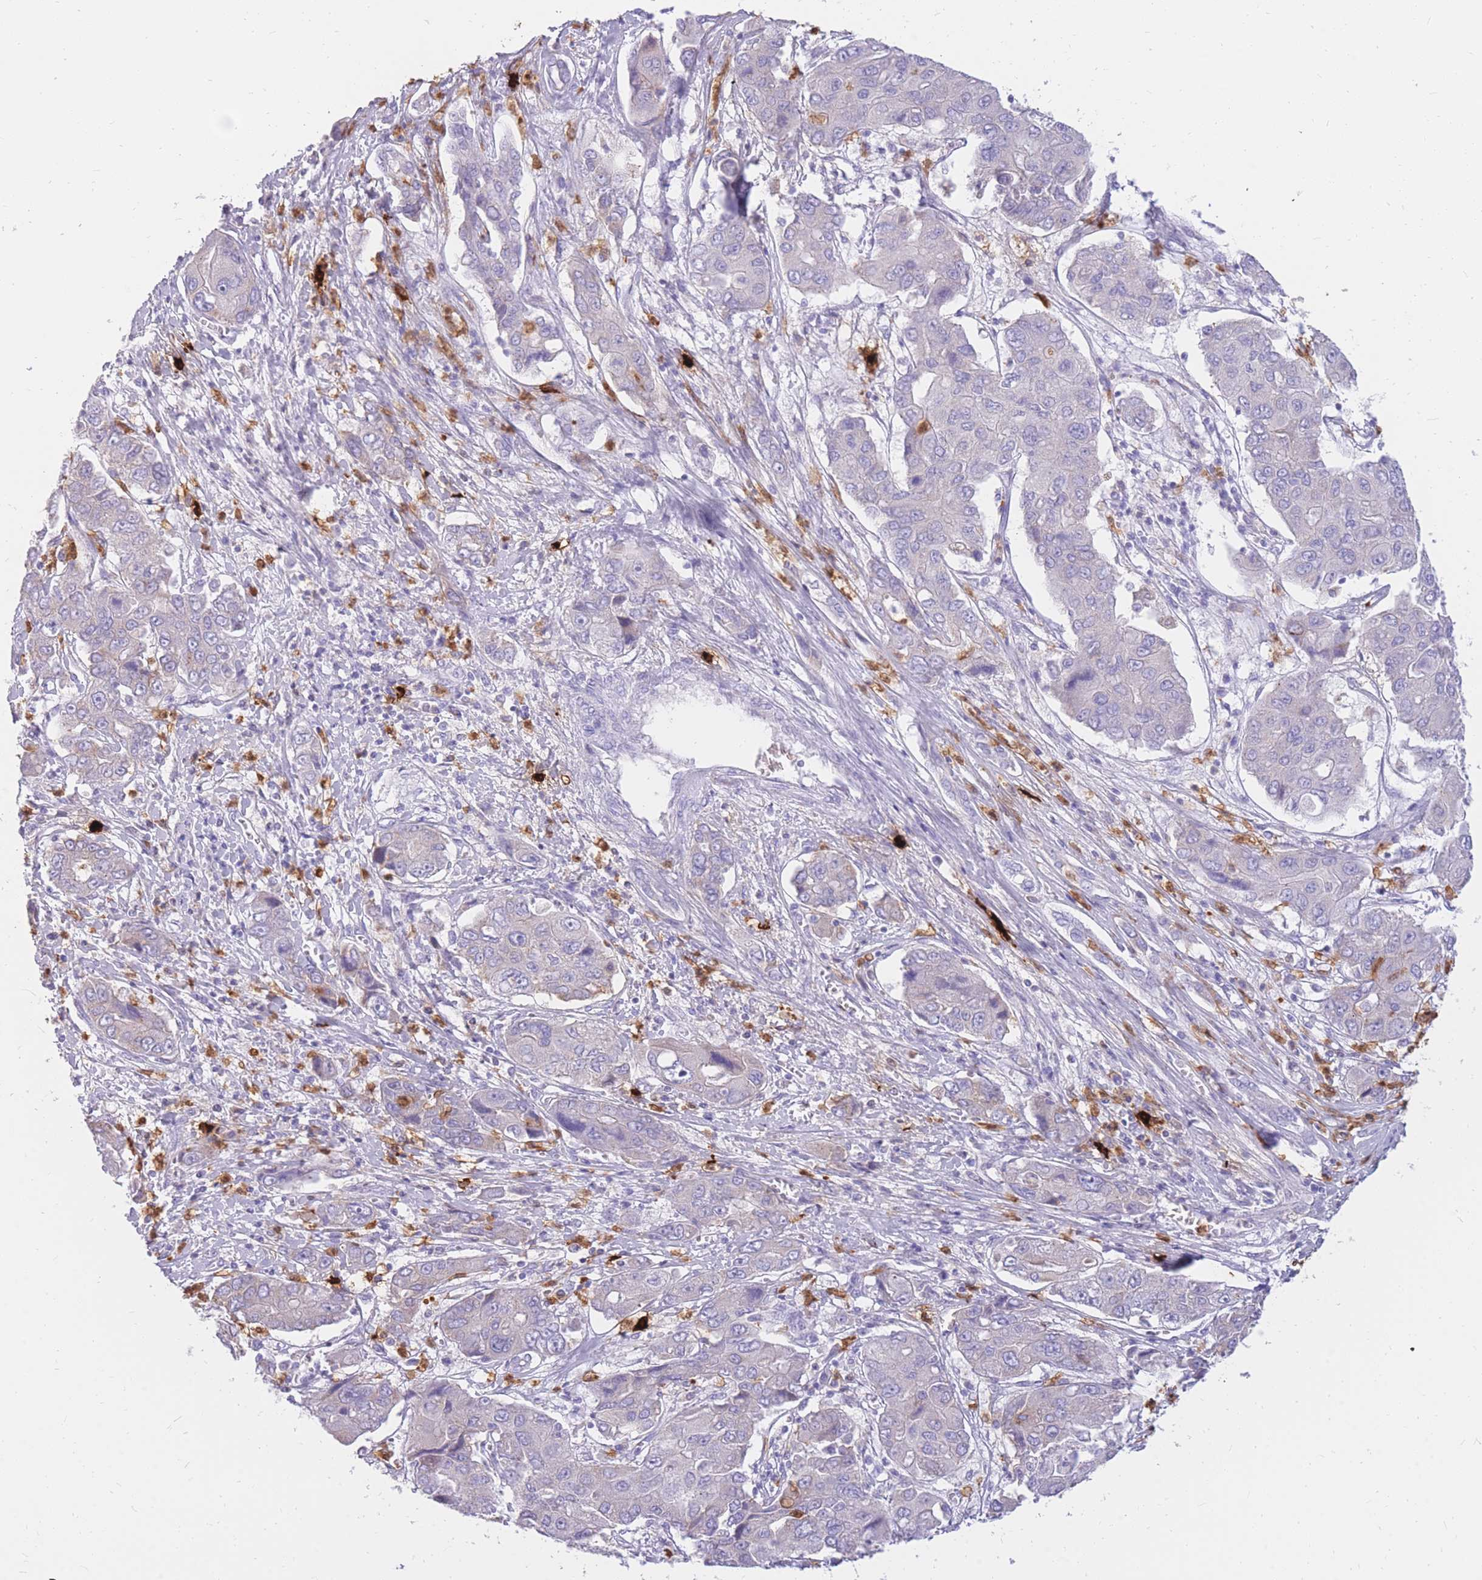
{"staining": {"intensity": "negative", "quantity": "none", "location": "none"}, "tissue": "liver cancer", "cell_type": "Tumor cells", "image_type": "cancer", "snomed": [{"axis": "morphology", "description": "Cholangiocarcinoma"}, {"axis": "topography", "description": "Liver"}], "caption": "IHC of liver cancer shows no positivity in tumor cells. (Brightfield microscopy of DAB immunohistochemistry (IHC) at high magnification).", "gene": "TPSAB1", "patient": {"sex": "male", "age": 67}}